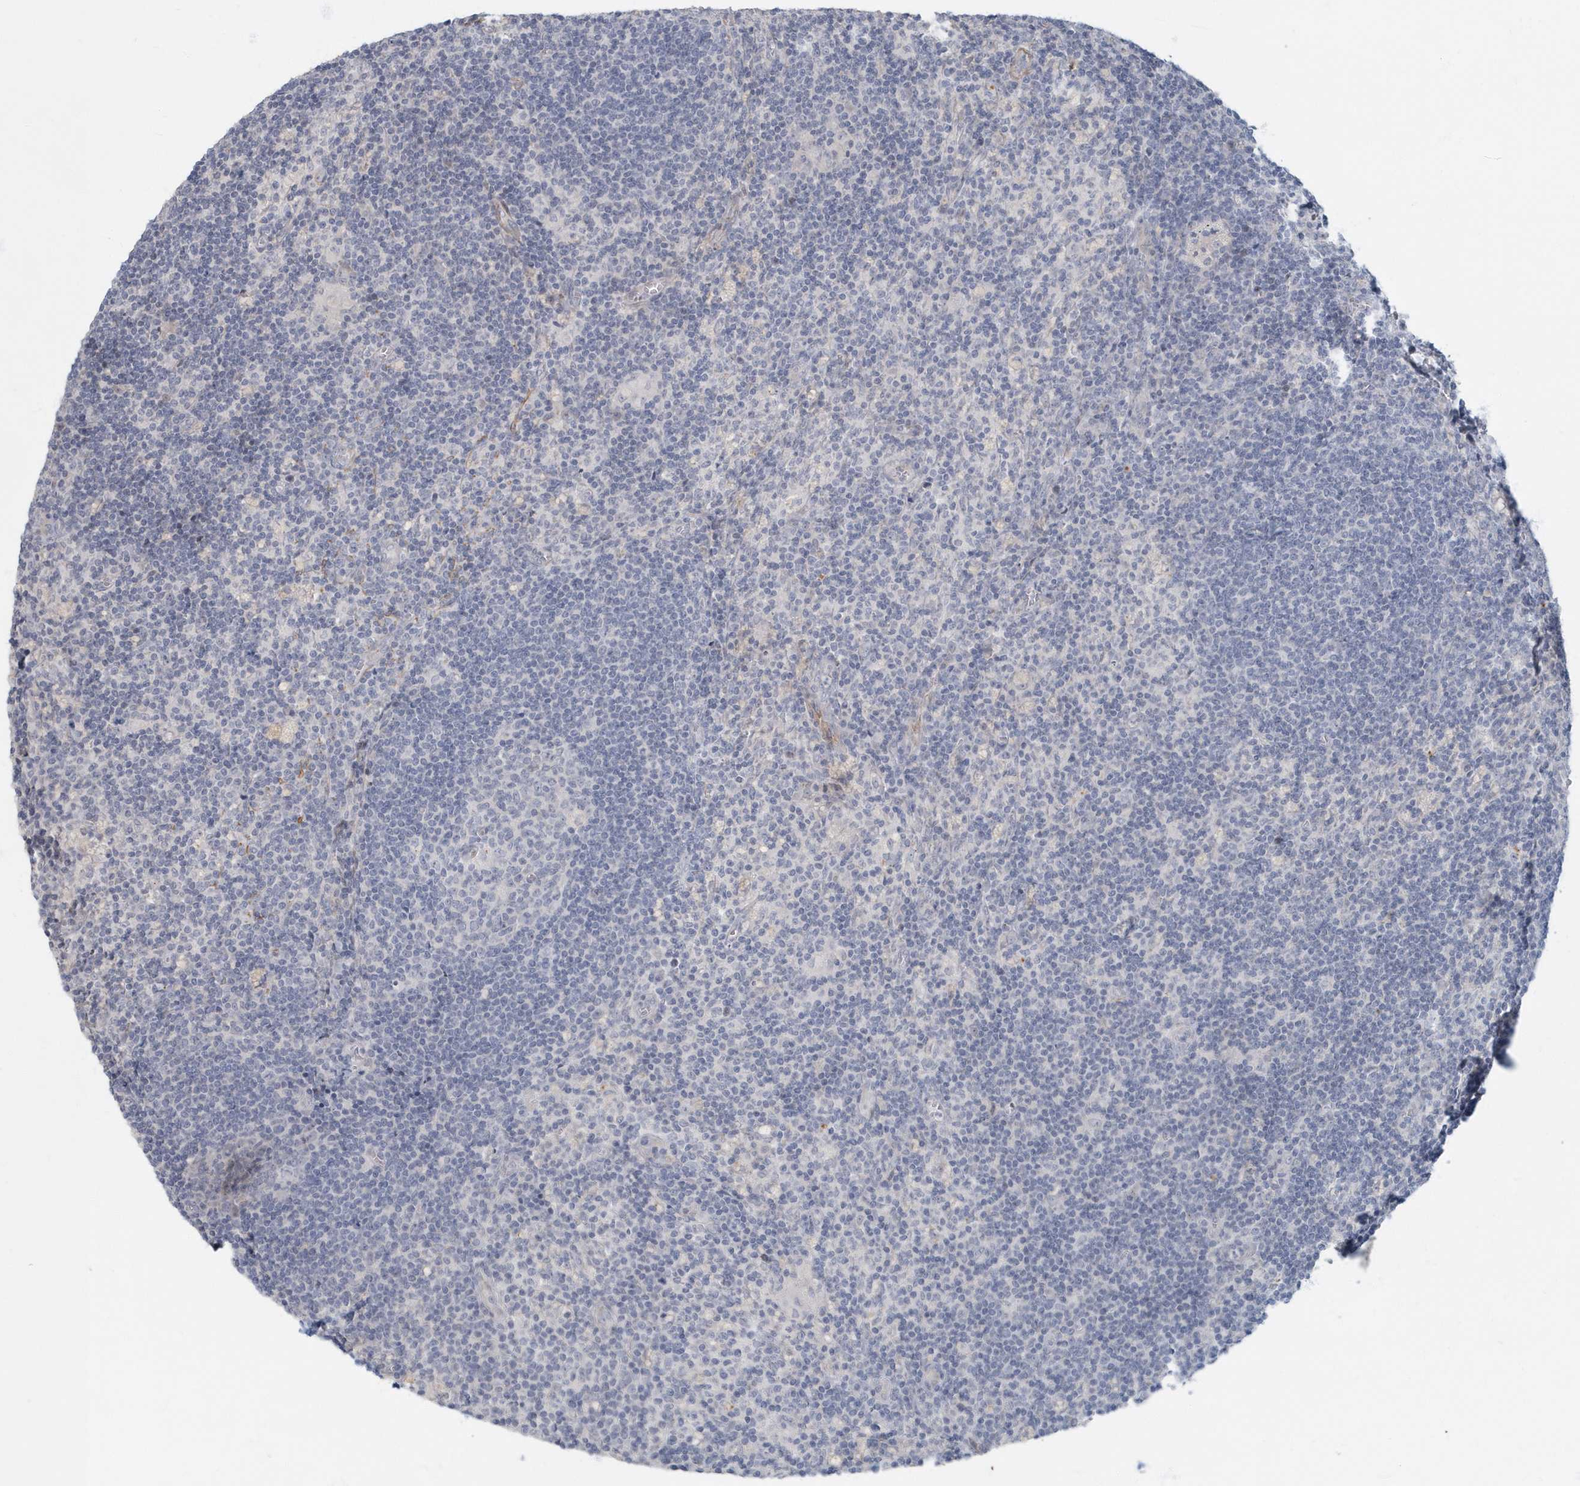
{"staining": {"intensity": "negative", "quantity": "none", "location": "none"}, "tissue": "lymph node", "cell_type": "Germinal center cells", "image_type": "normal", "snomed": [{"axis": "morphology", "description": "Normal tissue, NOS"}, {"axis": "topography", "description": "Lymph node"}], "caption": "Germinal center cells show no significant staining in benign lymph node. Brightfield microscopy of immunohistochemistry stained with DAB (brown) and hematoxylin (blue), captured at high magnification.", "gene": "MYOT", "patient": {"sex": "male", "age": 69}}